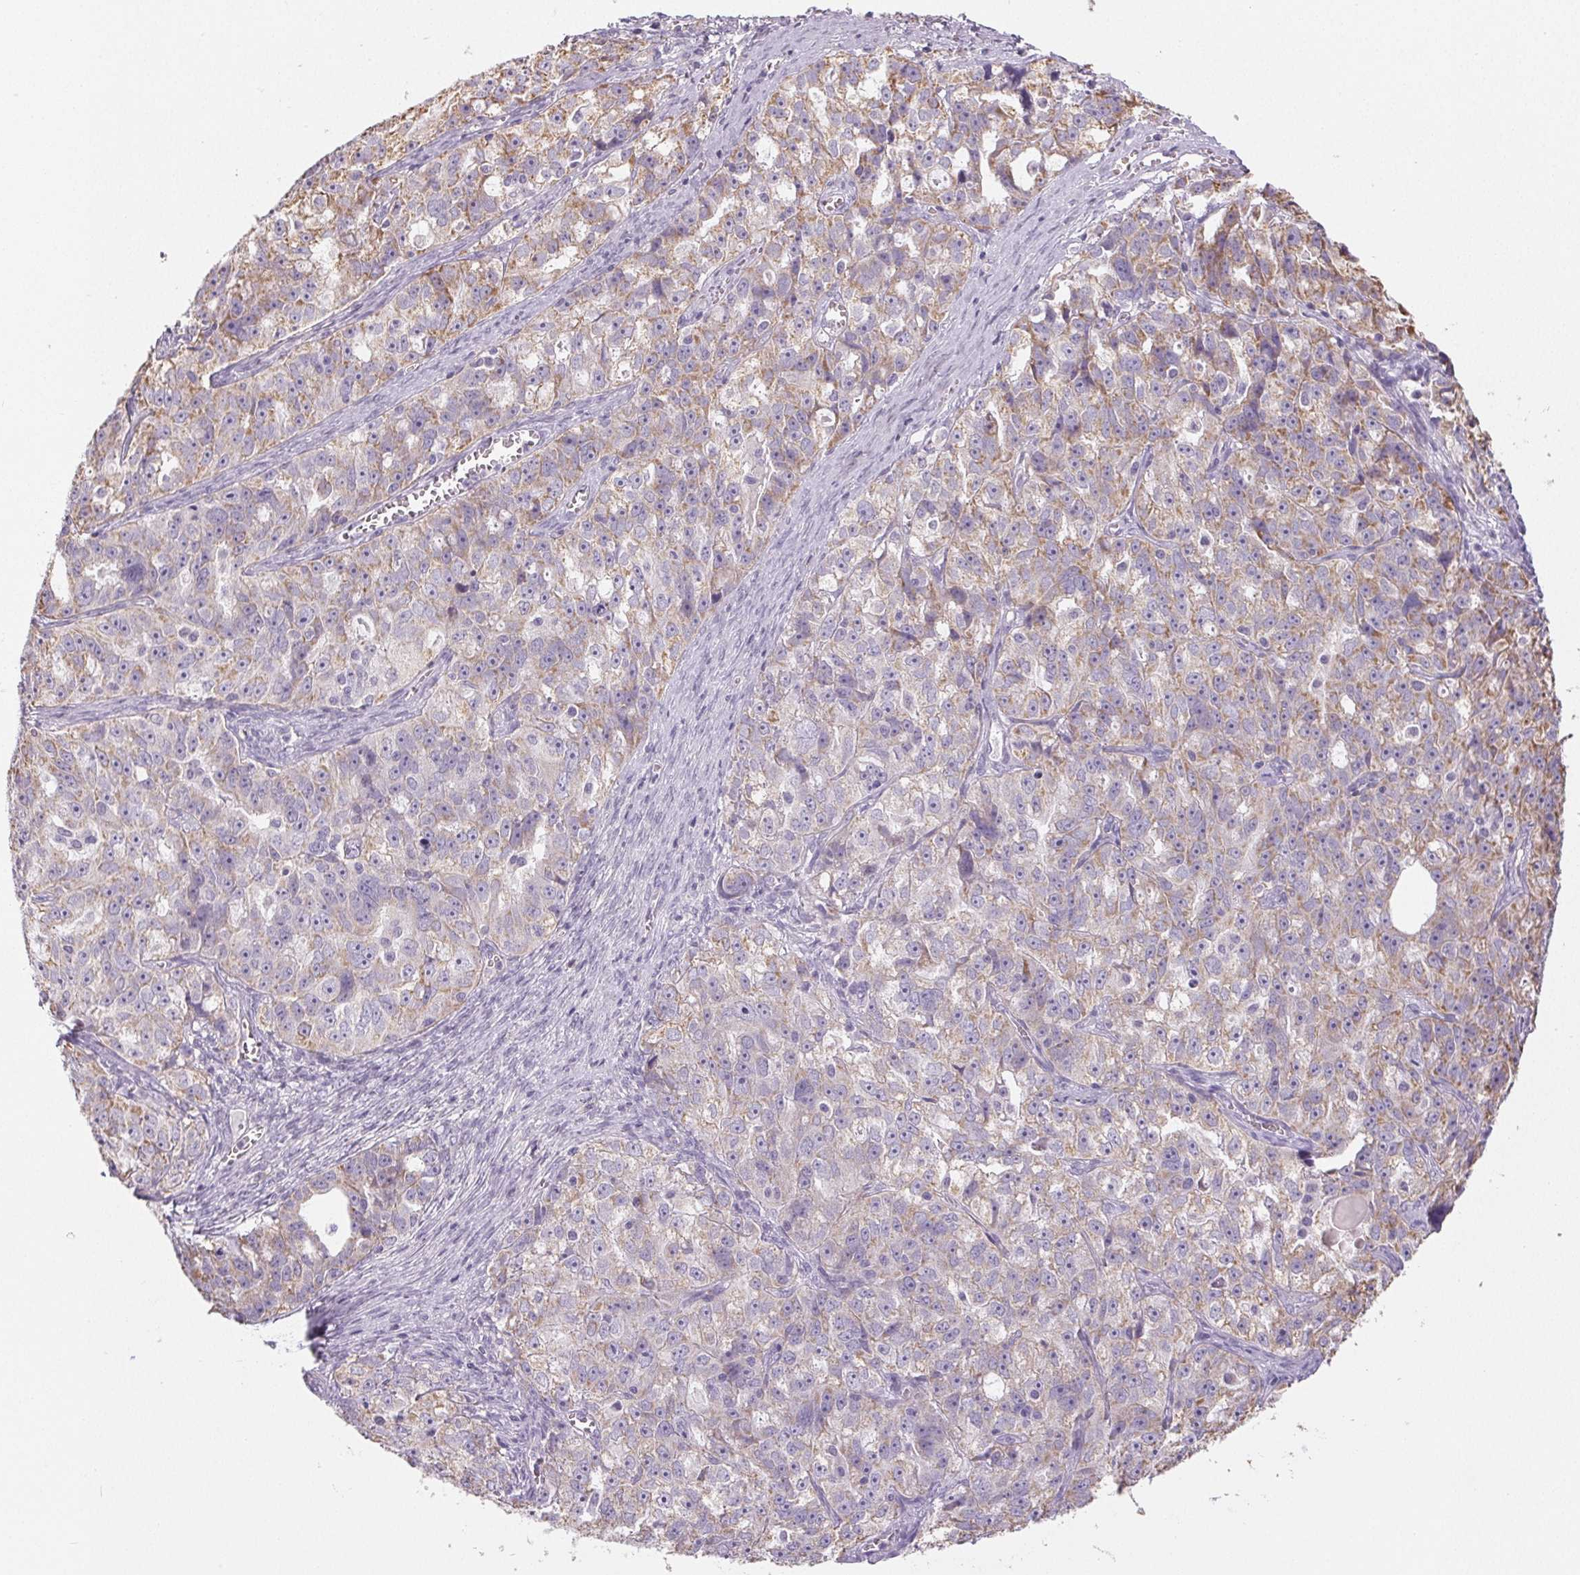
{"staining": {"intensity": "weak", "quantity": "<25%", "location": "cytoplasmic/membranous"}, "tissue": "ovarian cancer", "cell_type": "Tumor cells", "image_type": "cancer", "snomed": [{"axis": "morphology", "description": "Cystadenocarcinoma, serous, NOS"}, {"axis": "topography", "description": "Ovary"}], "caption": "Immunohistochemical staining of human ovarian serous cystadenocarcinoma demonstrates no significant expression in tumor cells. (Brightfield microscopy of DAB (3,3'-diaminobenzidine) immunohistochemistry (IHC) at high magnification).", "gene": "SMYD1", "patient": {"sex": "female", "age": 51}}